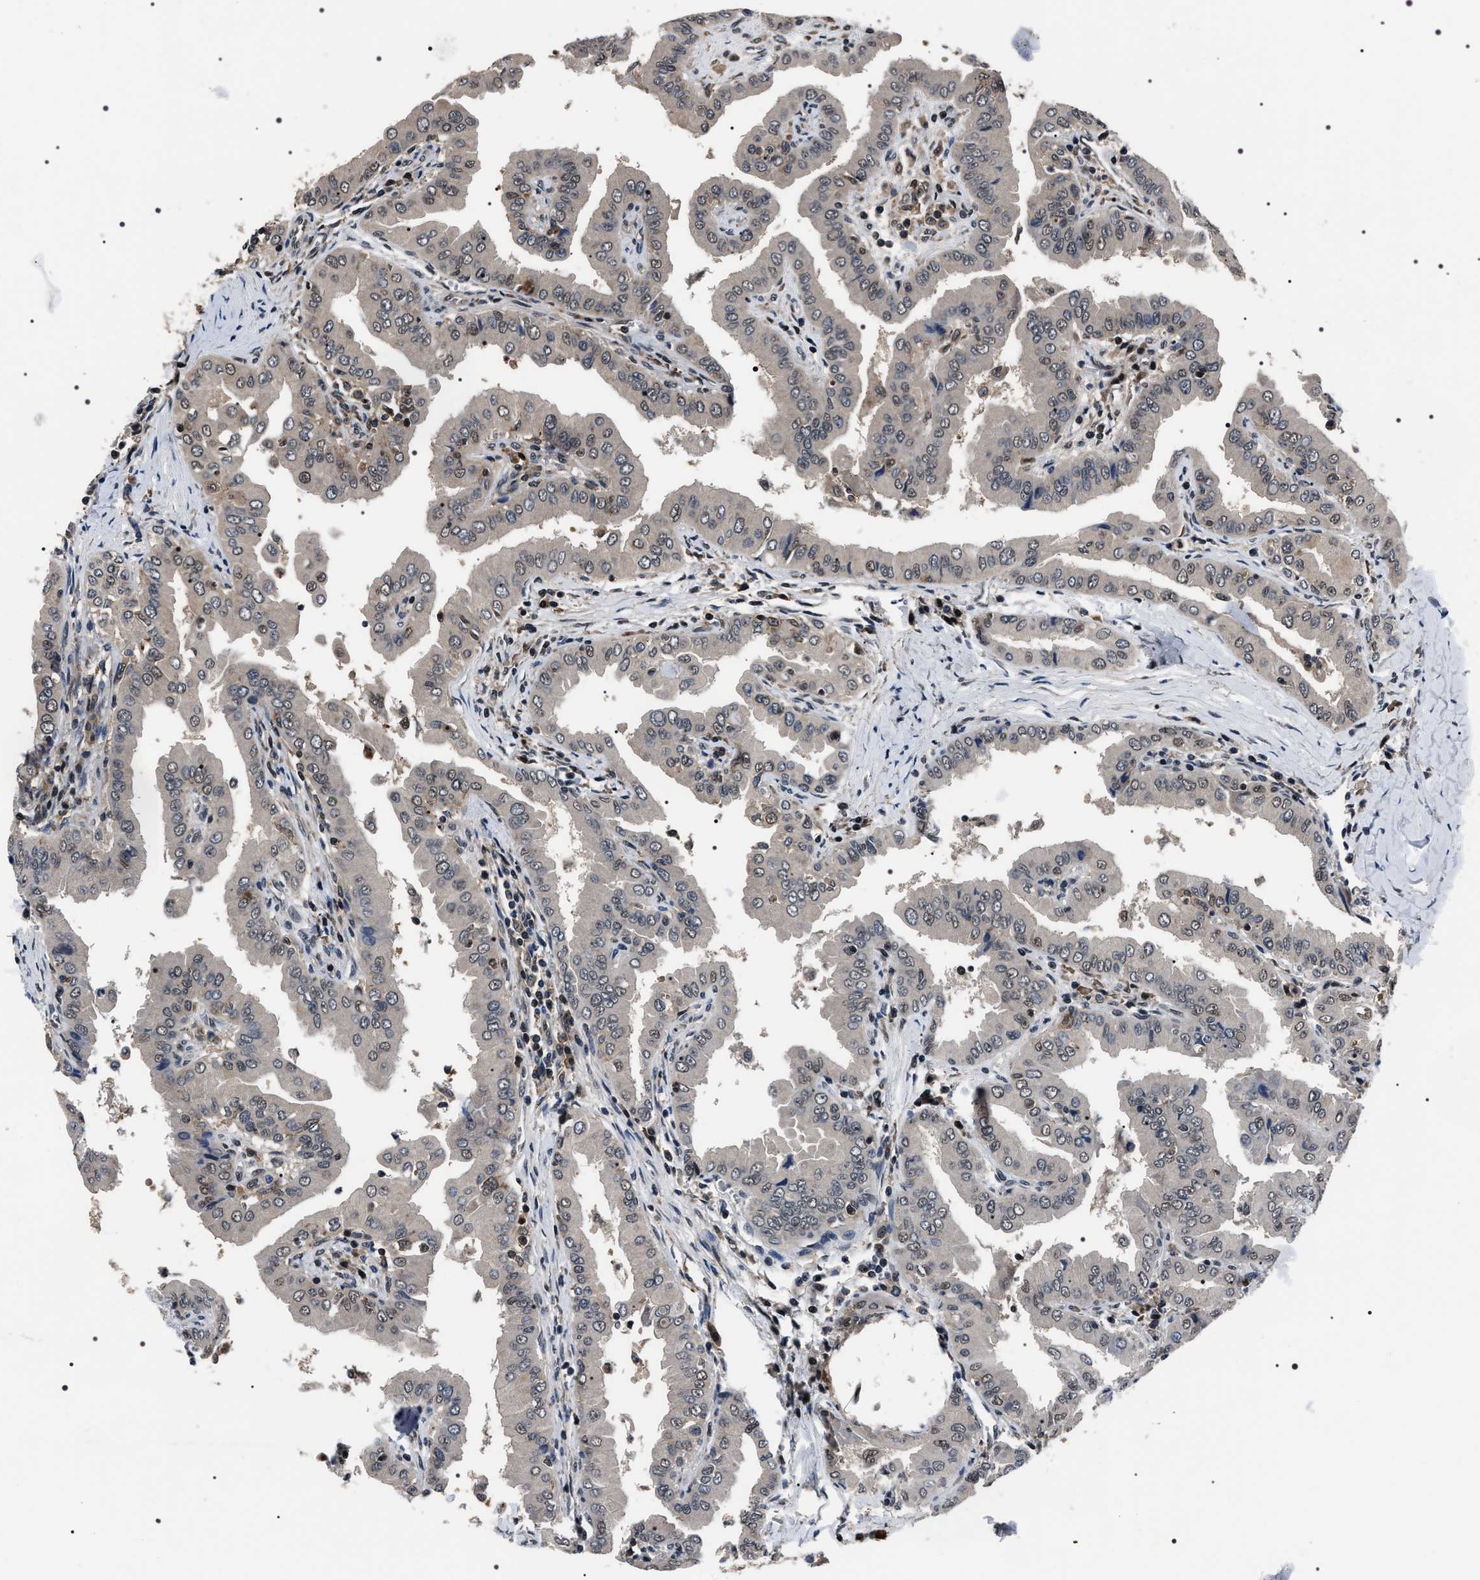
{"staining": {"intensity": "weak", "quantity": "<25%", "location": "nuclear"}, "tissue": "thyroid cancer", "cell_type": "Tumor cells", "image_type": "cancer", "snomed": [{"axis": "morphology", "description": "Papillary adenocarcinoma, NOS"}, {"axis": "topography", "description": "Thyroid gland"}], "caption": "Immunohistochemistry of thyroid cancer demonstrates no staining in tumor cells. Brightfield microscopy of immunohistochemistry stained with DAB (3,3'-diaminobenzidine) (brown) and hematoxylin (blue), captured at high magnification.", "gene": "SIPA1", "patient": {"sex": "male", "age": 33}}